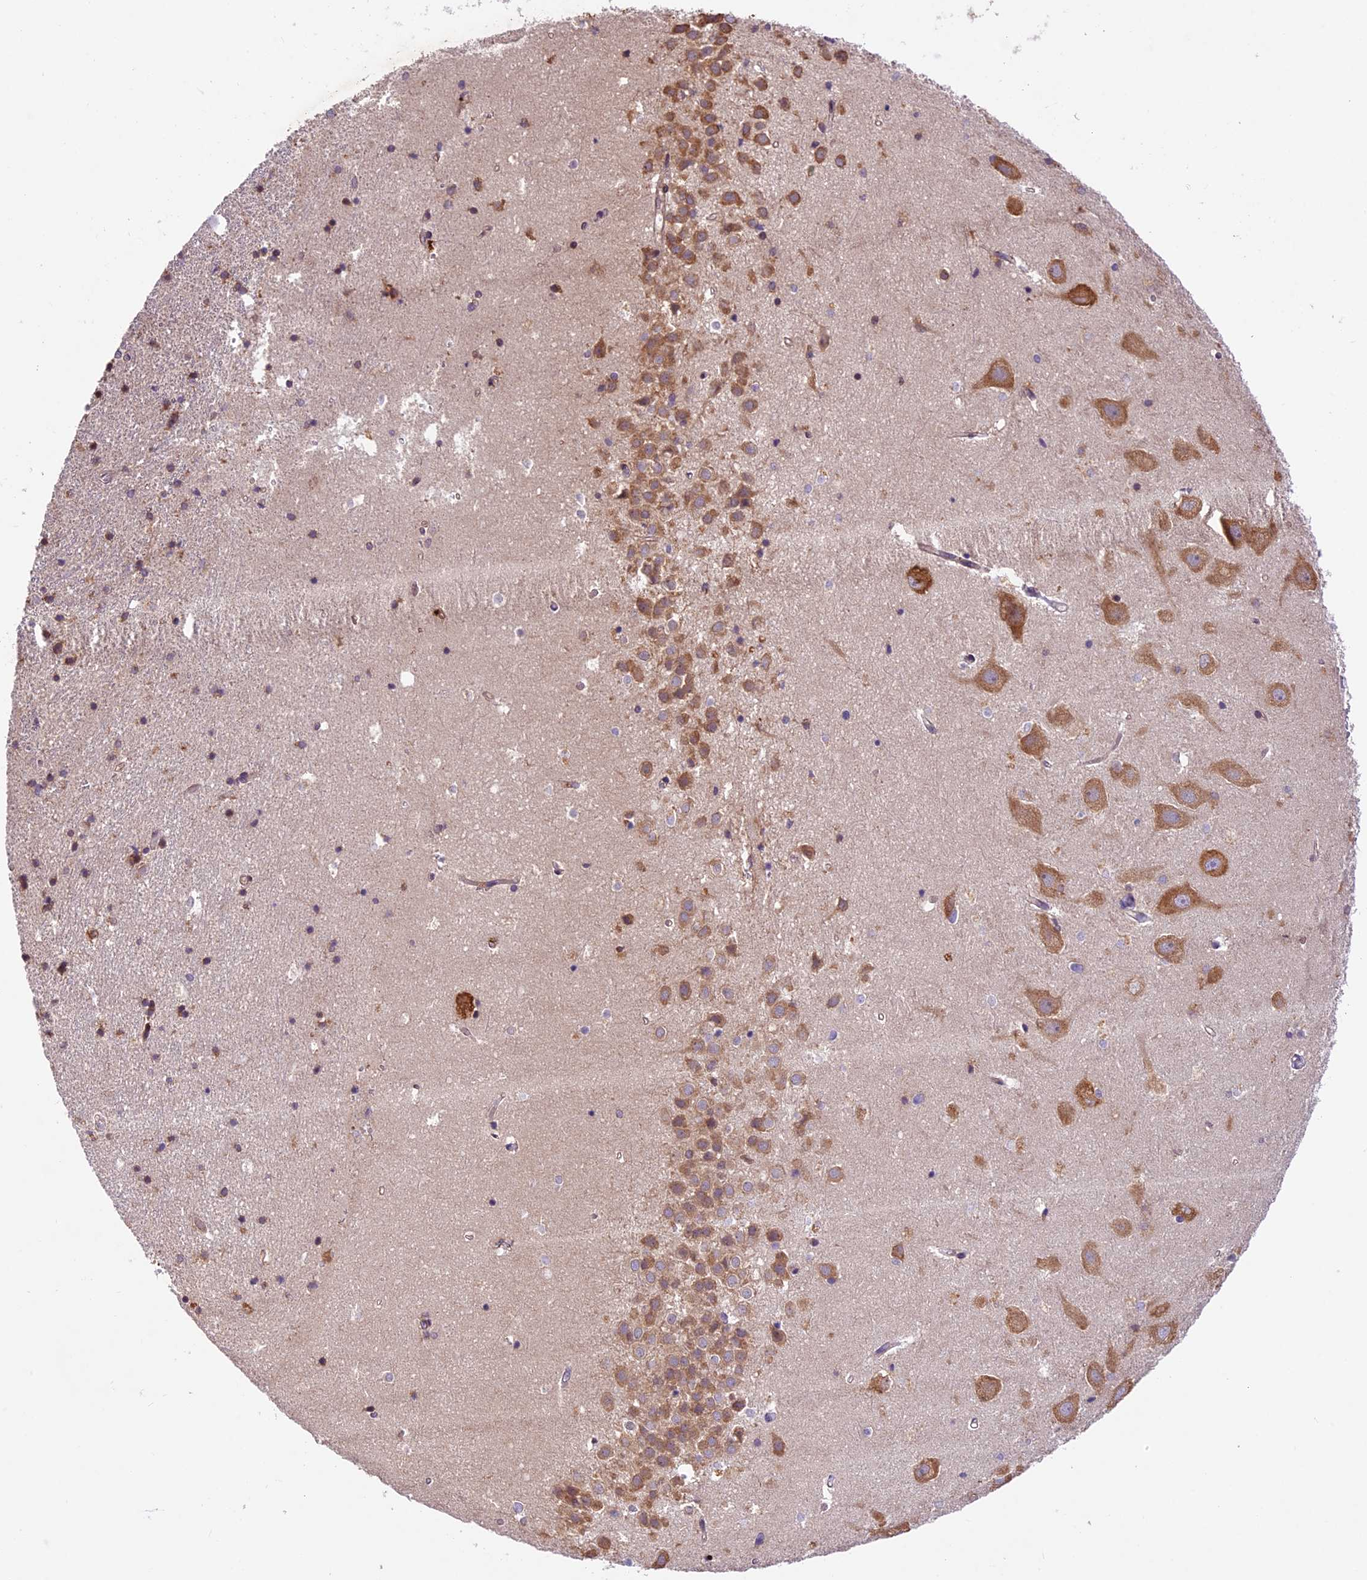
{"staining": {"intensity": "moderate", "quantity": "<25%", "location": "cytoplasmic/membranous"}, "tissue": "hippocampus", "cell_type": "Glial cells", "image_type": "normal", "snomed": [{"axis": "morphology", "description": "Normal tissue, NOS"}, {"axis": "topography", "description": "Hippocampus"}], "caption": "Immunohistochemistry image of benign hippocampus stained for a protein (brown), which reveals low levels of moderate cytoplasmic/membranous staining in approximately <25% of glial cells.", "gene": "CCSER1", "patient": {"sex": "female", "age": 52}}